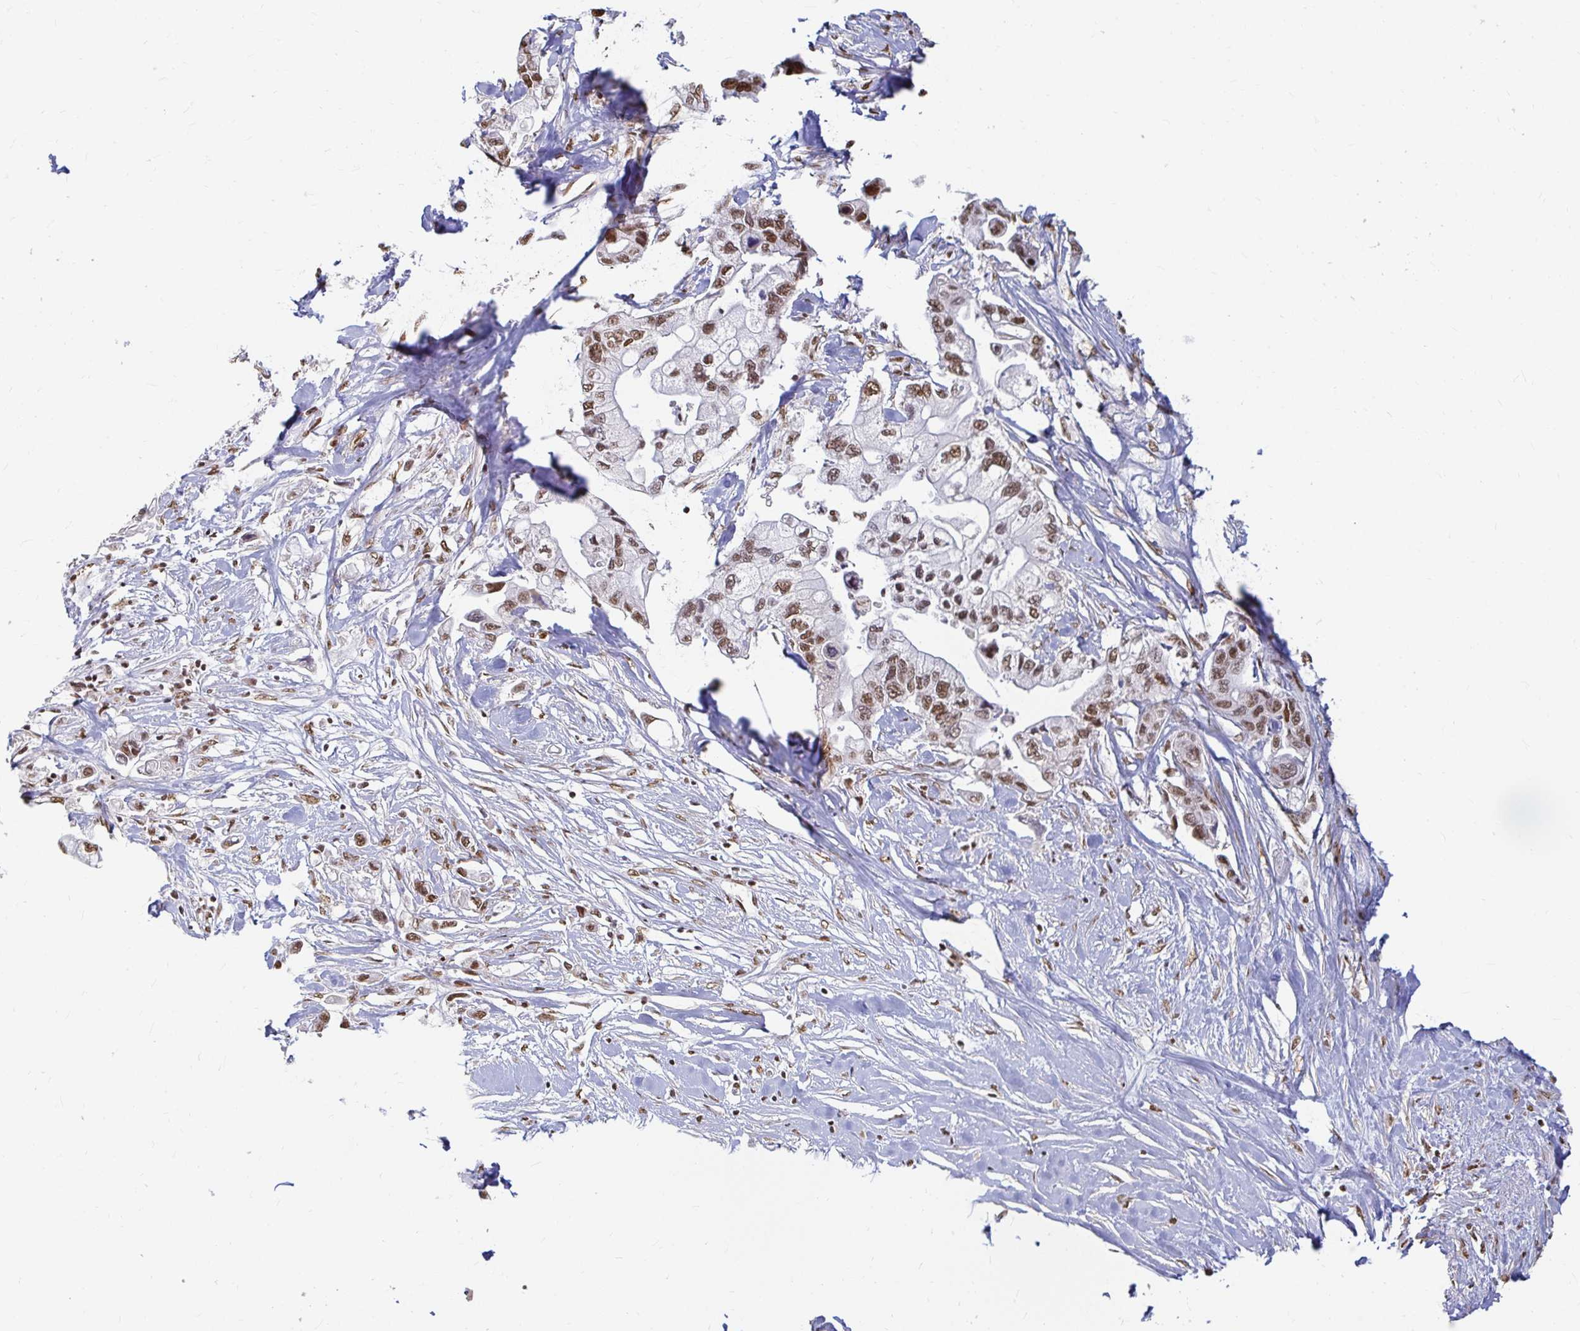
{"staining": {"intensity": "moderate", "quantity": ">75%", "location": "nuclear"}, "tissue": "pancreatic cancer", "cell_type": "Tumor cells", "image_type": "cancer", "snomed": [{"axis": "morphology", "description": "Adenocarcinoma, NOS"}, {"axis": "topography", "description": "Pancreas"}], "caption": "Protein expression analysis of pancreatic cancer displays moderate nuclear staining in approximately >75% of tumor cells. The staining is performed using DAB brown chromogen to label protein expression. The nuclei are counter-stained blue using hematoxylin.", "gene": "HNRNPU", "patient": {"sex": "male", "age": 61}}